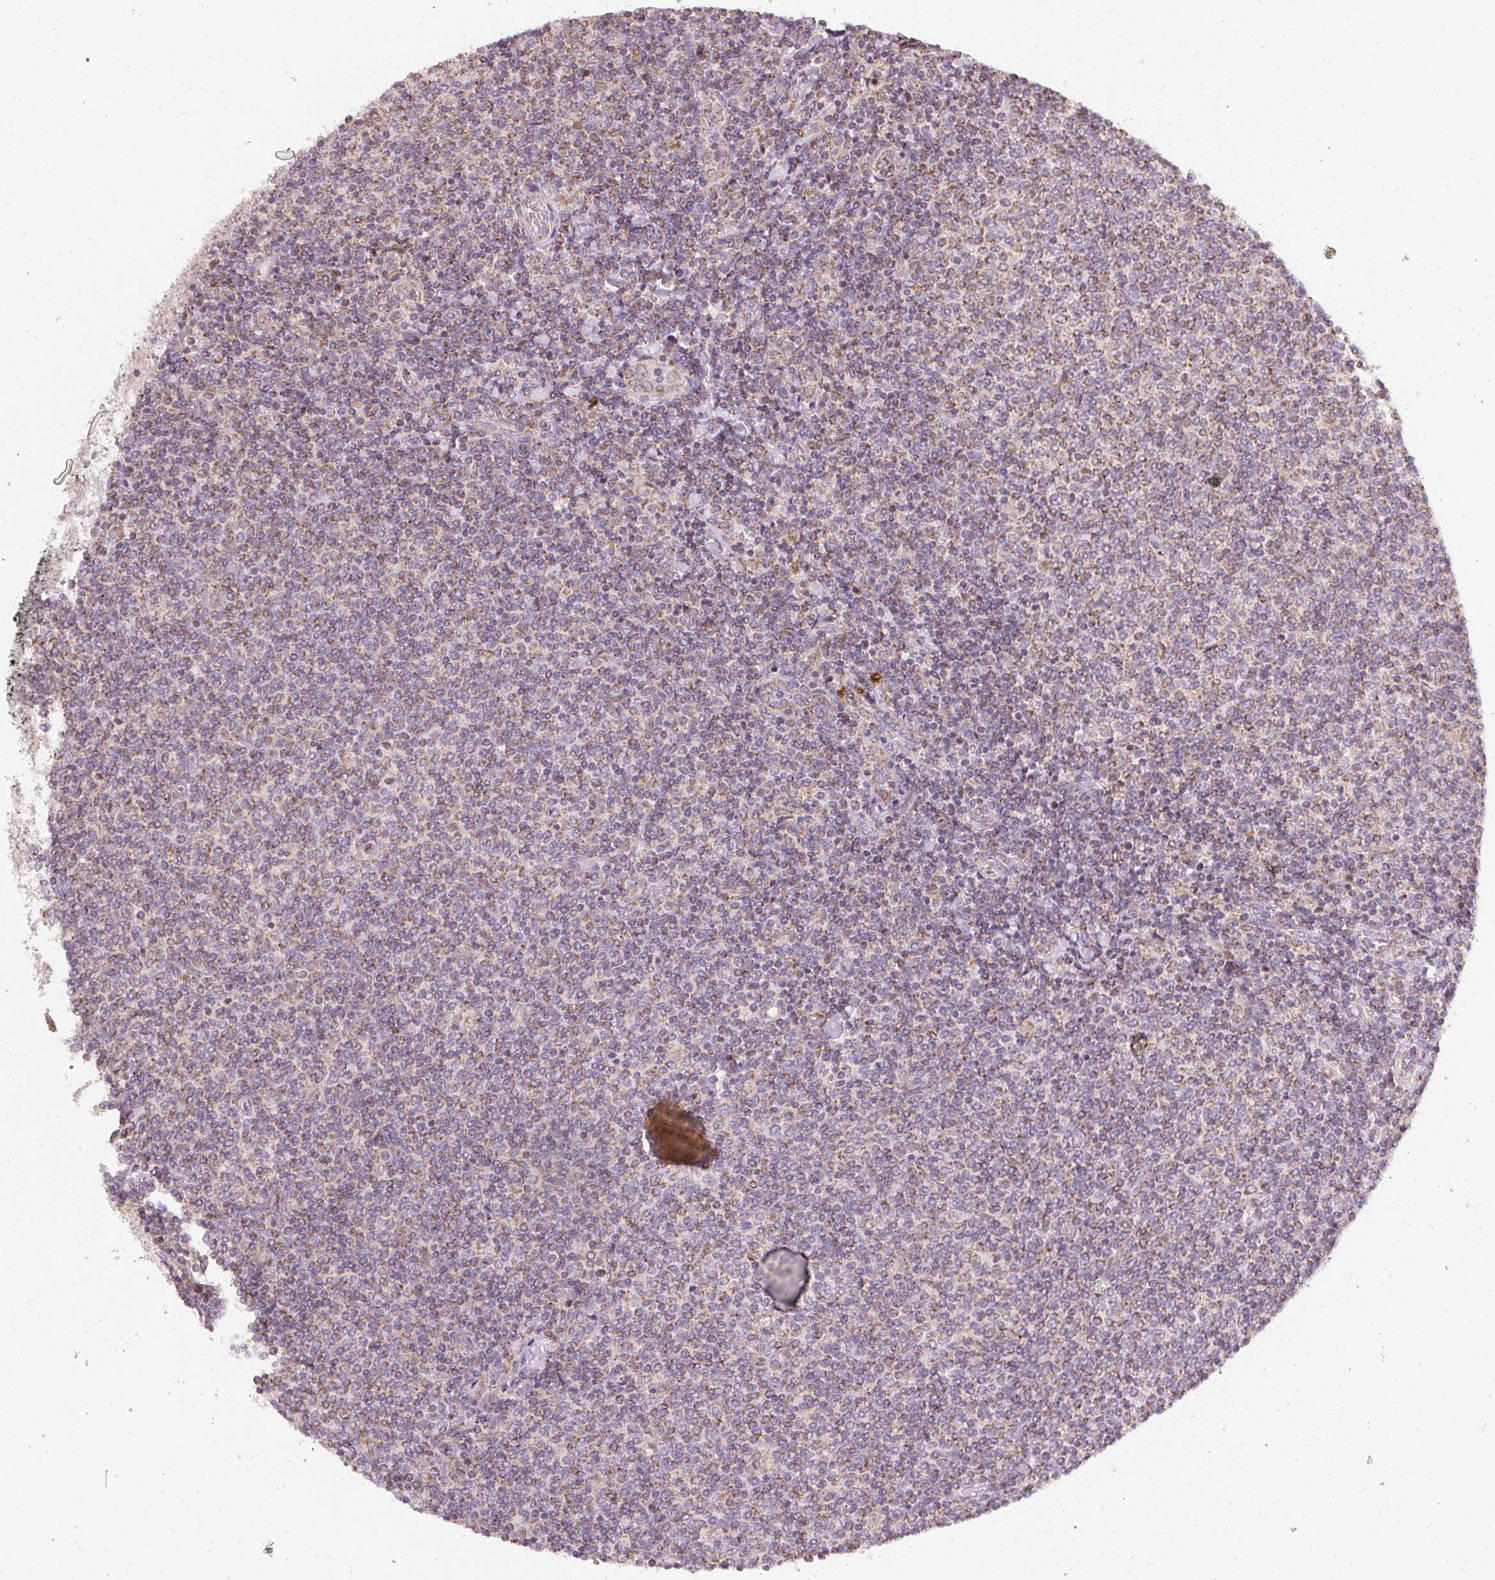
{"staining": {"intensity": "moderate", "quantity": "25%-75%", "location": "cytoplasmic/membranous"}, "tissue": "lymphoma", "cell_type": "Tumor cells", "image_type": "cancer", "snomed": [{"axis": "morphology", "description": "Malignant lymphoma, non-Hodgkin's type, Low grade"}, {"axis": "topography", "description": "Lymph node"}], "caption": "Low-grade malignant lymphoma, non-Hodgkin's type was stained to show a protein in brown. There is medium levels of moderate cytoplasmic/membranous expression in approximately 25%-75% of tumor cells.", "gene": "COQ7", "patient": {"sex": "male", "age": 52}}